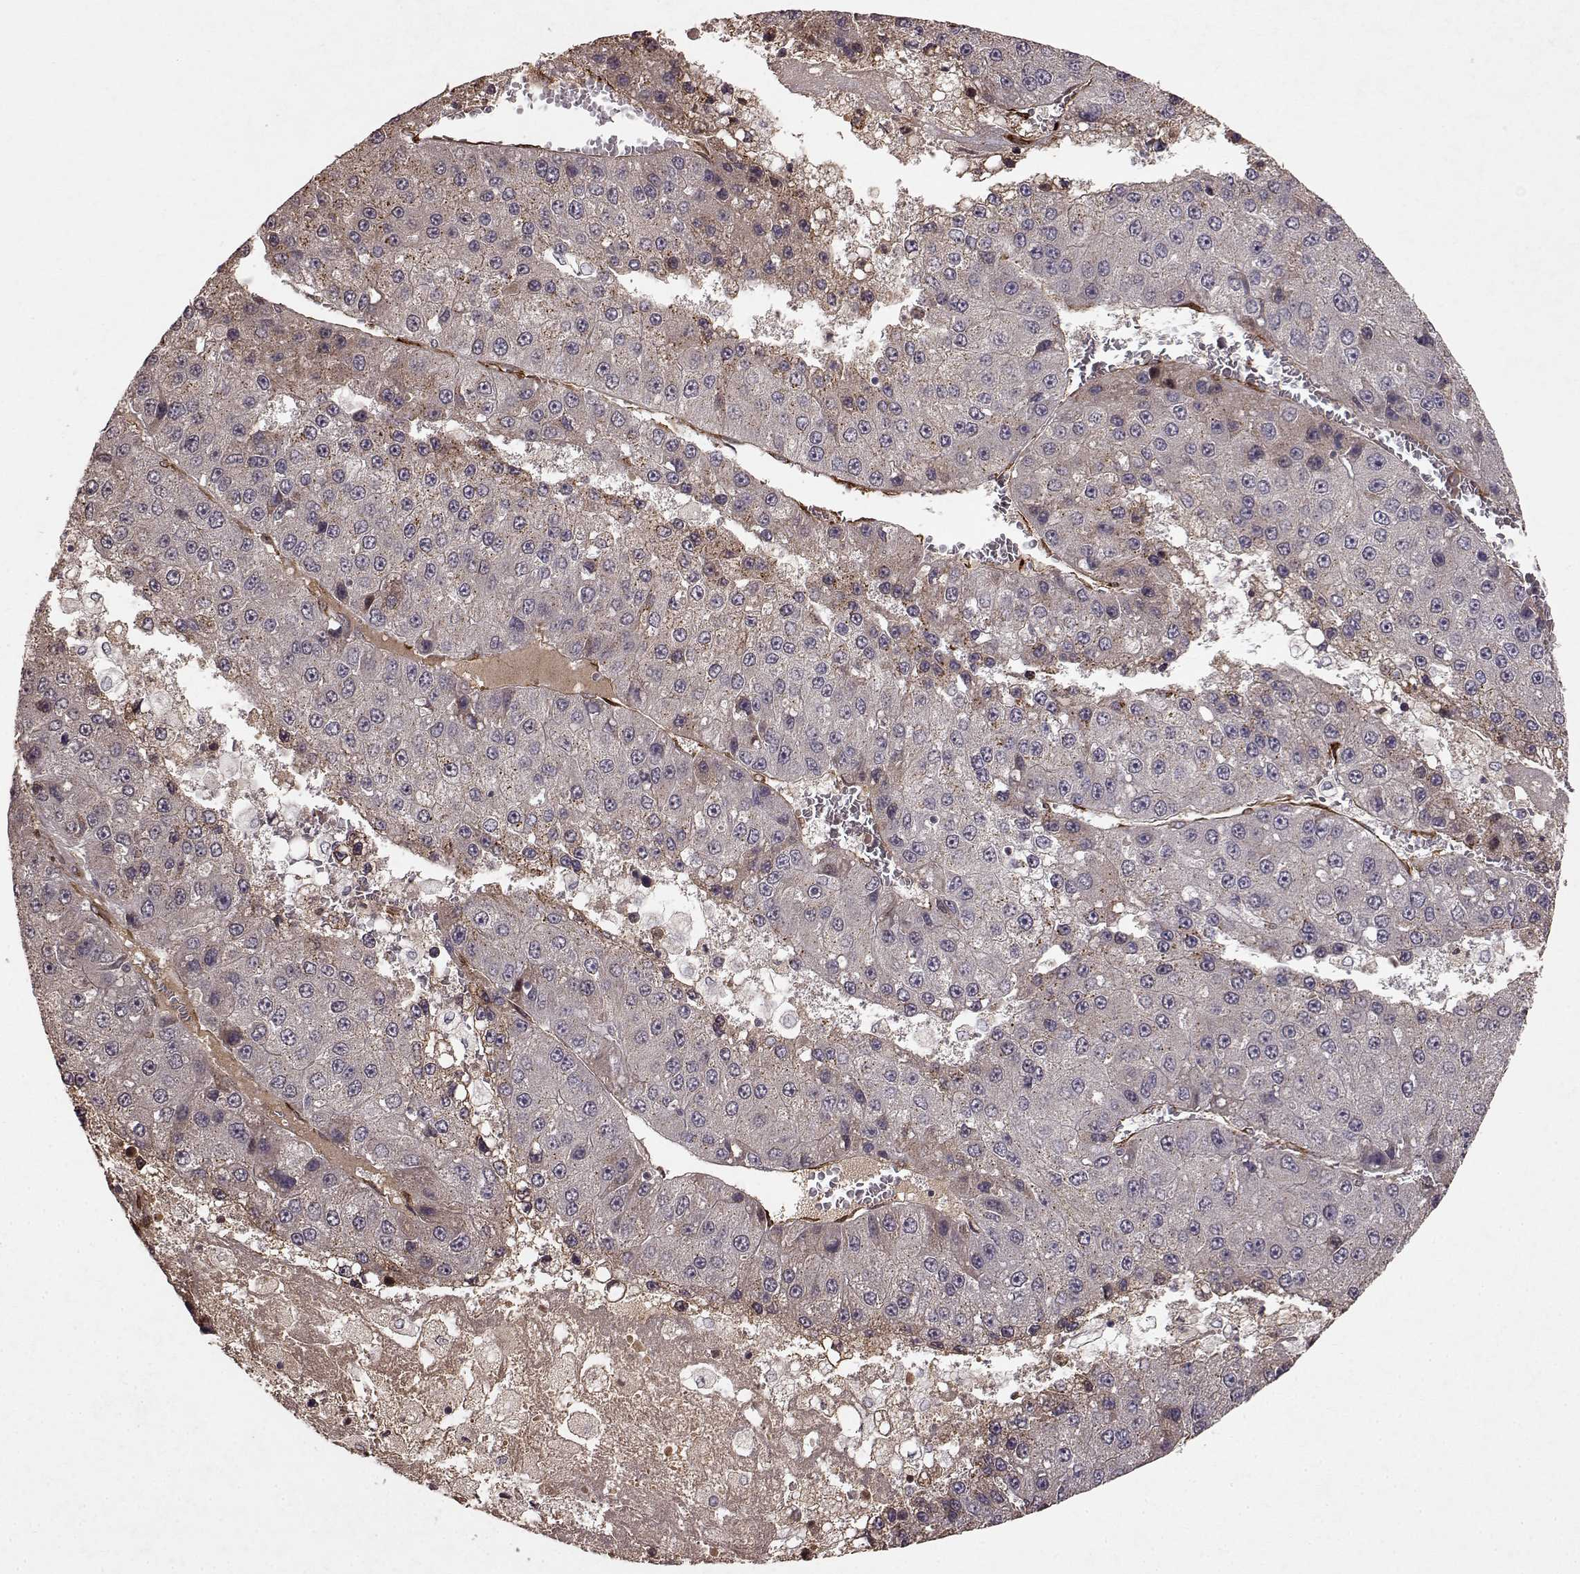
{"staining": {"intensity": "negative", "quantity": "none", "location": "none"}, "tissue": "liver cancer", "cell_type": "Tumor cells", "image_type": "cancer", "snomed": [{"axis": "morphology", "description": "Carcinoma, Hepatocellular, NOS"}, {"axis": "topography", "description": "Liver"}], "caption": "Immunohistochemical staining of hepatocellular carcinoma (liver) displays no significant positivity in tumor cells. The staining was performed using DAB (3,3'-diaminobenzidine) to visualize the protein expression in brown, while the nuclei were stained in blue with hematoxylin (Magnification: 20x).", "gene": "FSTL1", "patient": {"sex": "female", "age": 73}}